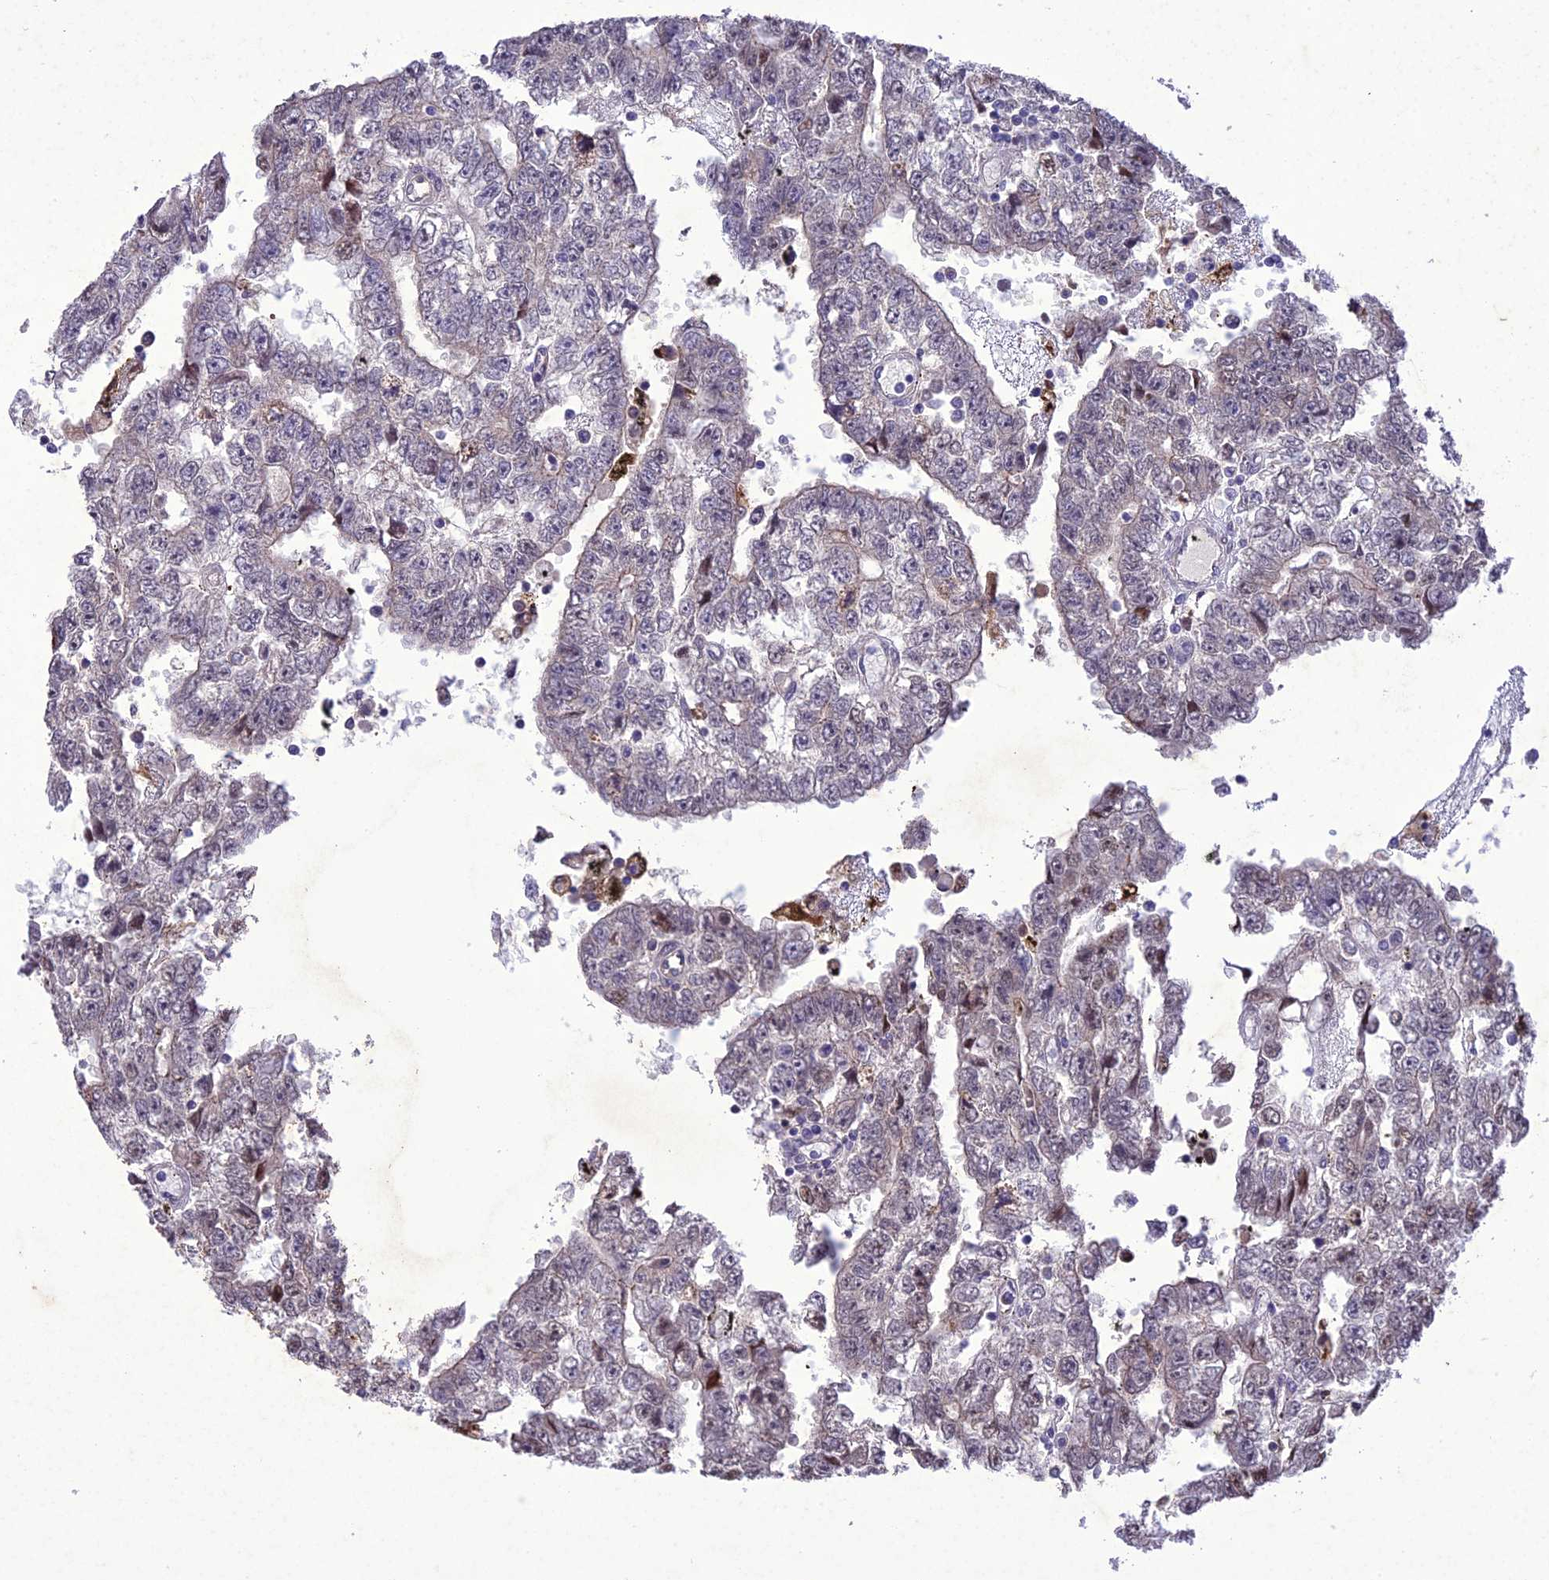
{"staining": {"intensity": "negative", "quantity": "none", "location": "none"}, "tissue": "testis cancer", "cell_type": "Tumor cells", "image_type": "cancer", "snomed": [{"axis": "morphology", "description": "Carcinoma, Embryonal, NOS"}, {"axis": "topography", "description": "Testis"}], "caption": "DAB (3,3'-diaminobenzidine) immunohistochemical staining of human testis cancer shows no significant positivity in tumor cells.", "gene": "ANKRD52", "patient": {"sex": "male", "age": 25}}